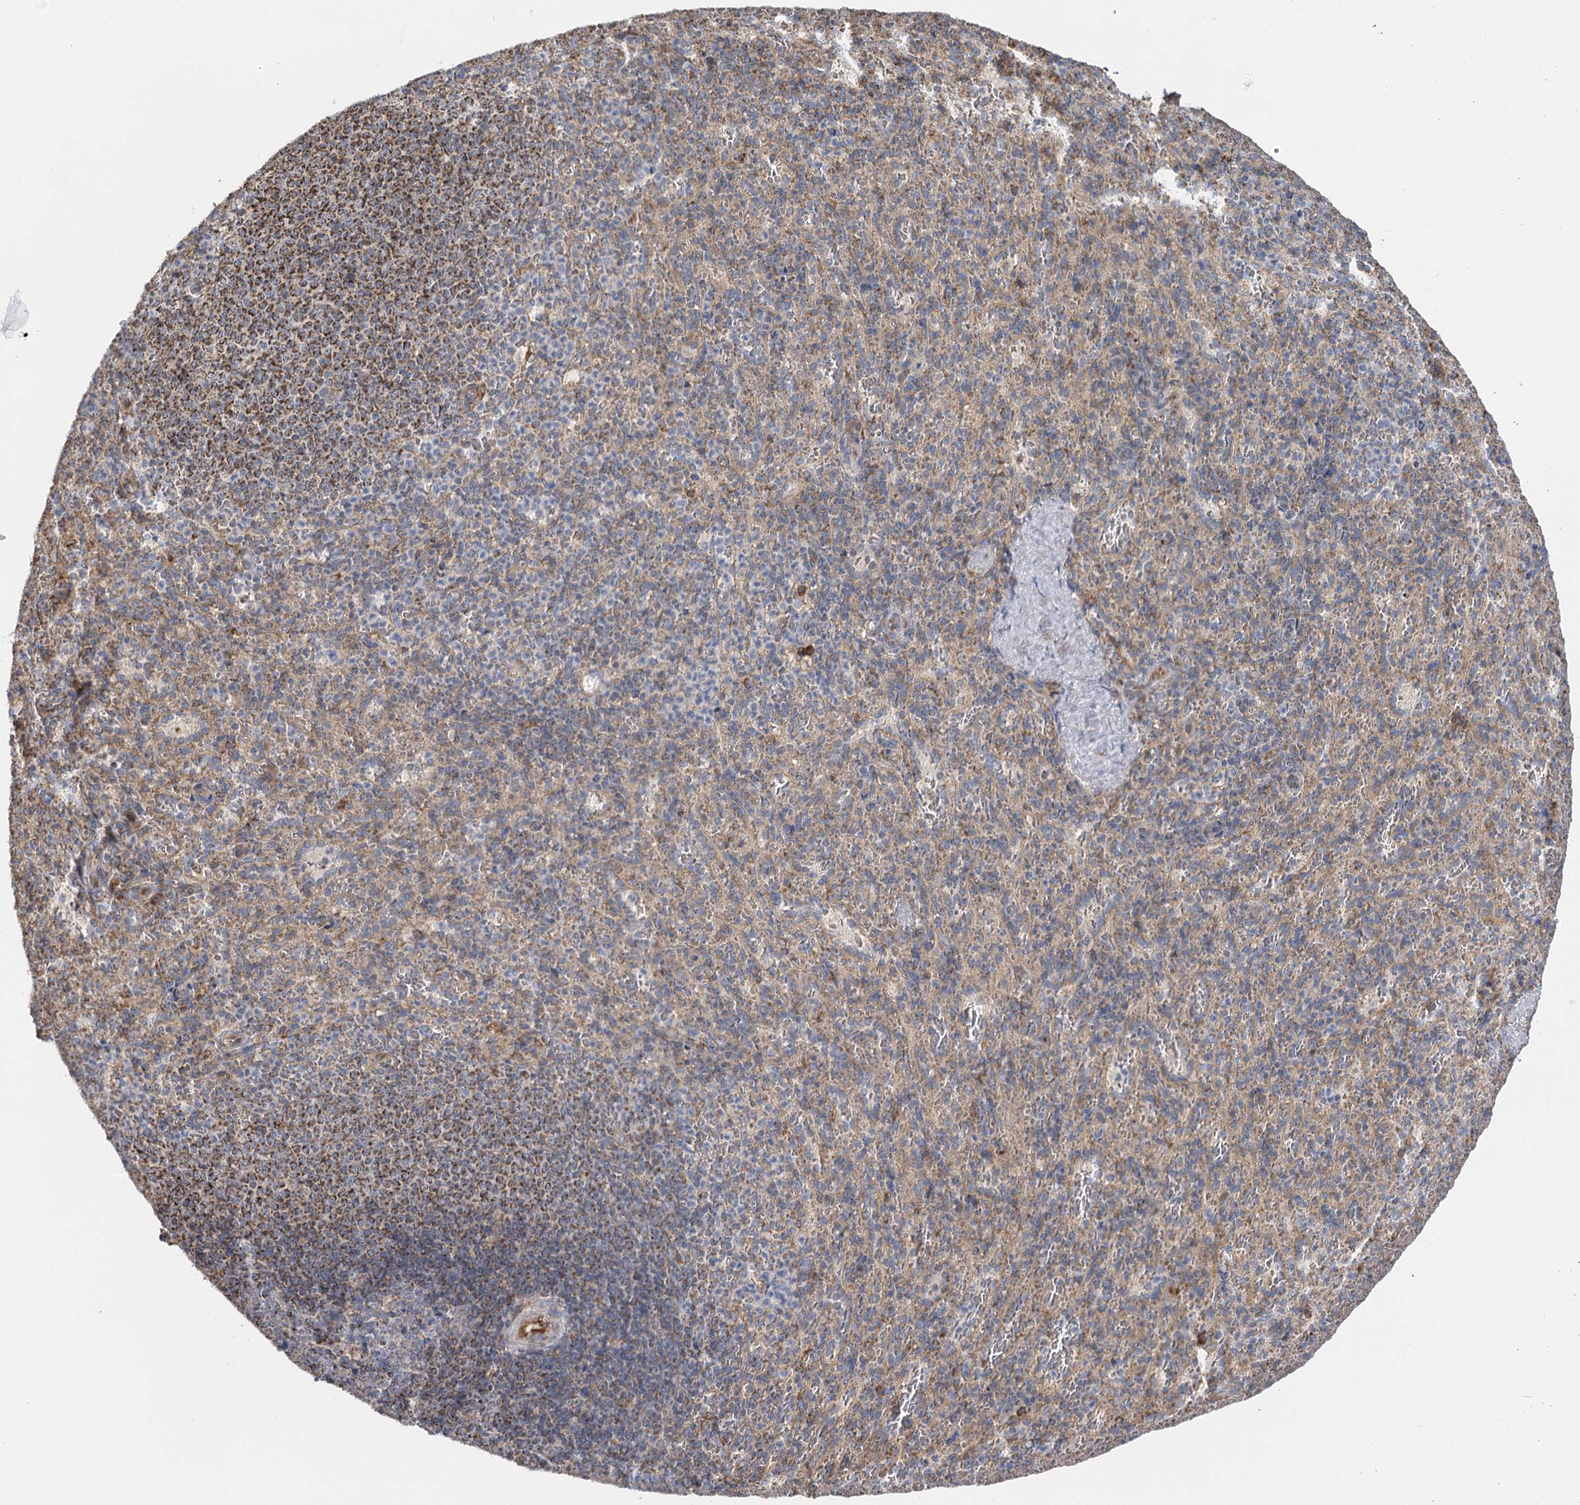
{"staining": {"intensity": "moderate", "quantity": "<25%", "location": "cytoplasmic/membranous"}, "tissue": "spleen", "cell_type": "Cells in red pulp", "image_type": "normal", "snomed": [{"axis": "morphology", "description": "Normal tissue, NOS"}, {"axis": "topography", "description": "Spleen"}], "caption": "Immunohistochemistry (IHC) staining of benign spleen, which displays low levels of moderate cytoplasmic/membranous expression in approximately <25% of cells in red pulp indicating moderate cytoplasmic/membranous protein staining. The staining was performed using DAB (3,3'-diaminobenzidine) (brown) for protein detection and nuclei were counterstained in hematoxylin (blue).", "gene": "IL11RA", "patient": {"sex": "female", "age": 21}}